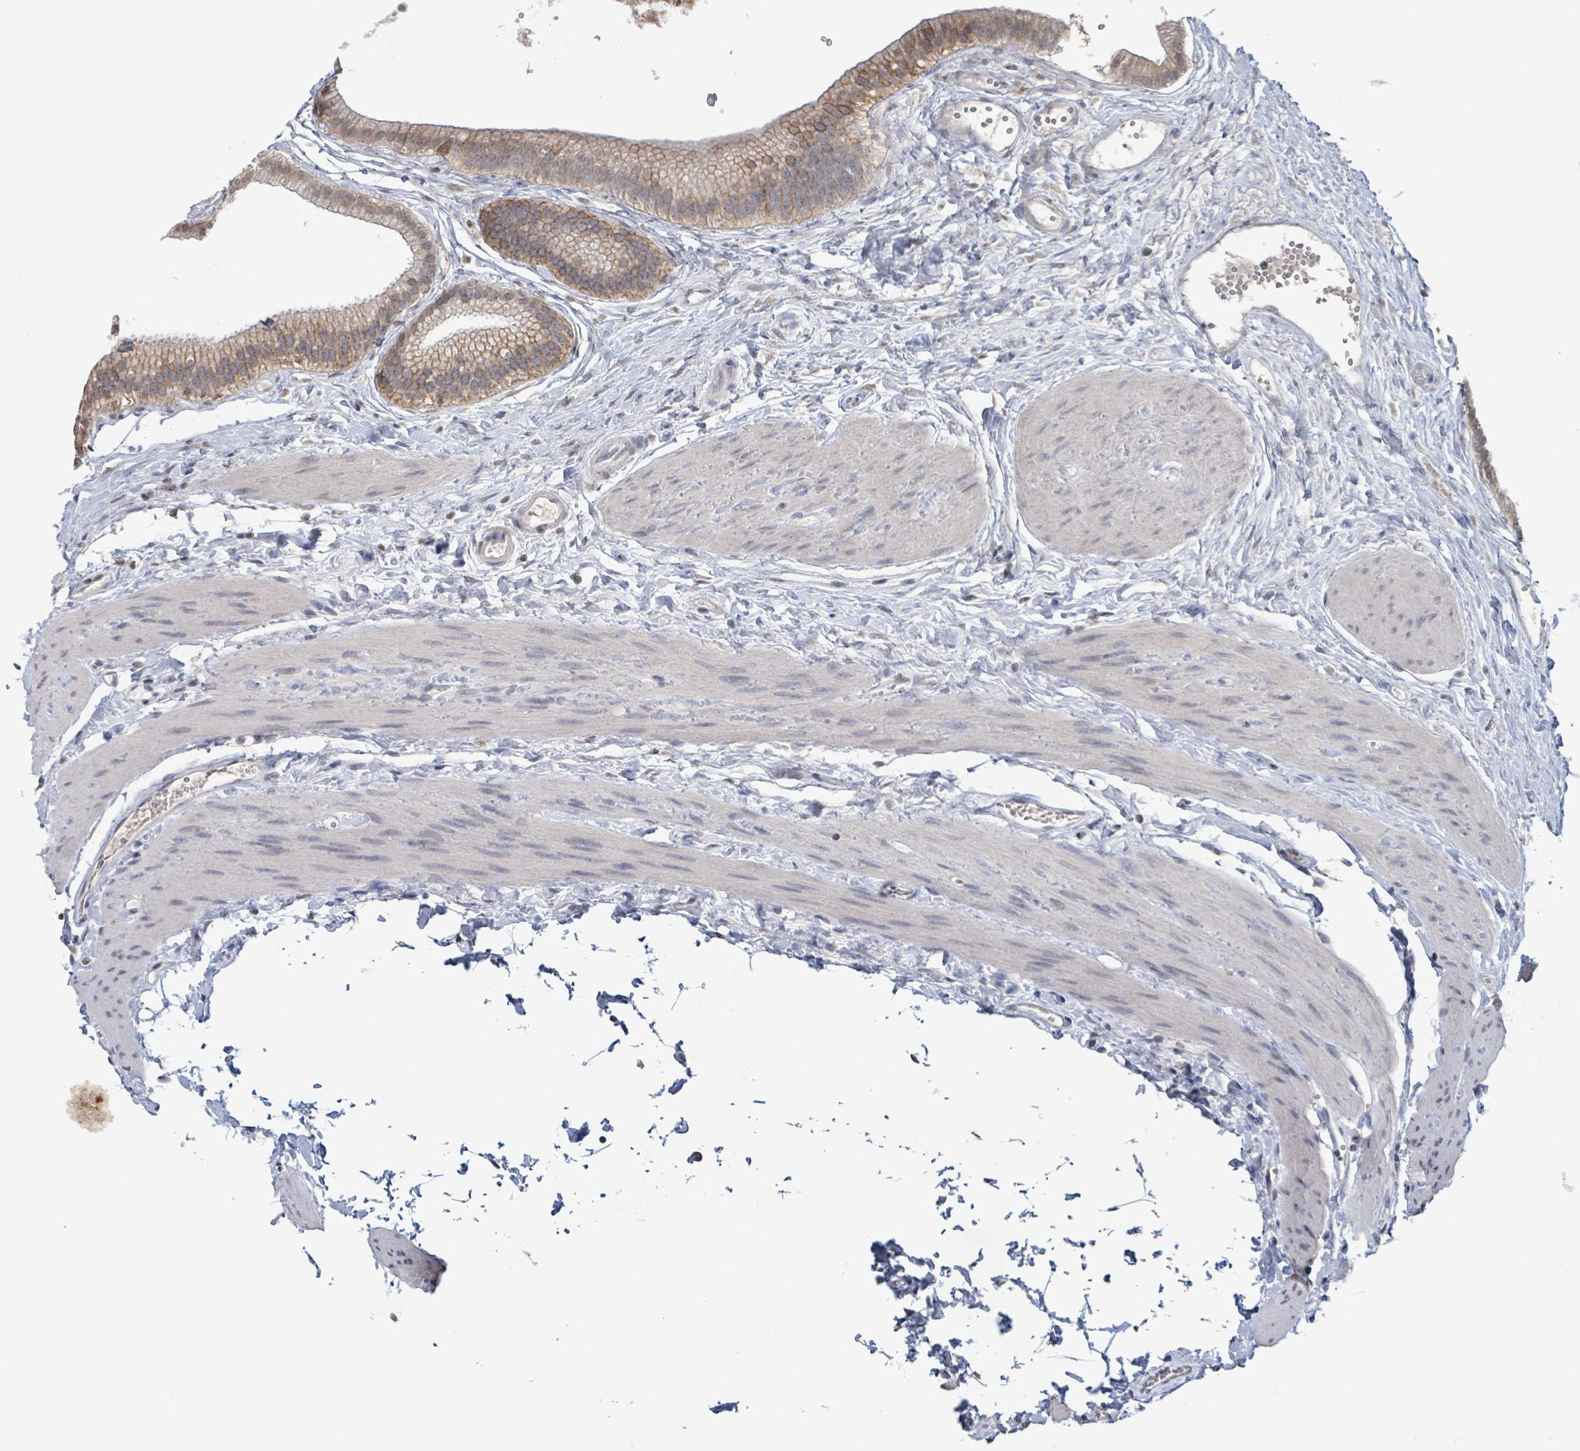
{"staining": {"intensity": "moderate", "quantity": ">75%", "location": "cytoplasmic/membranous"}, "tissue": "gallbladder", "cell_type": "Glandular cells", "image_type": "normal", "snomed": [{"axis": "morphology", "description": "Normal tissue, NOS"}, {"axis": "topography", "description": "Gallbladder"}], "caption": "Brown immunohistochemical staining in normal human gallbladder demonstrates moderate cytoplasmic/membranous positivity in about >75% of glandular cells.", "gene": "CA9", "patient": {"sex": "female", "age": 54}}